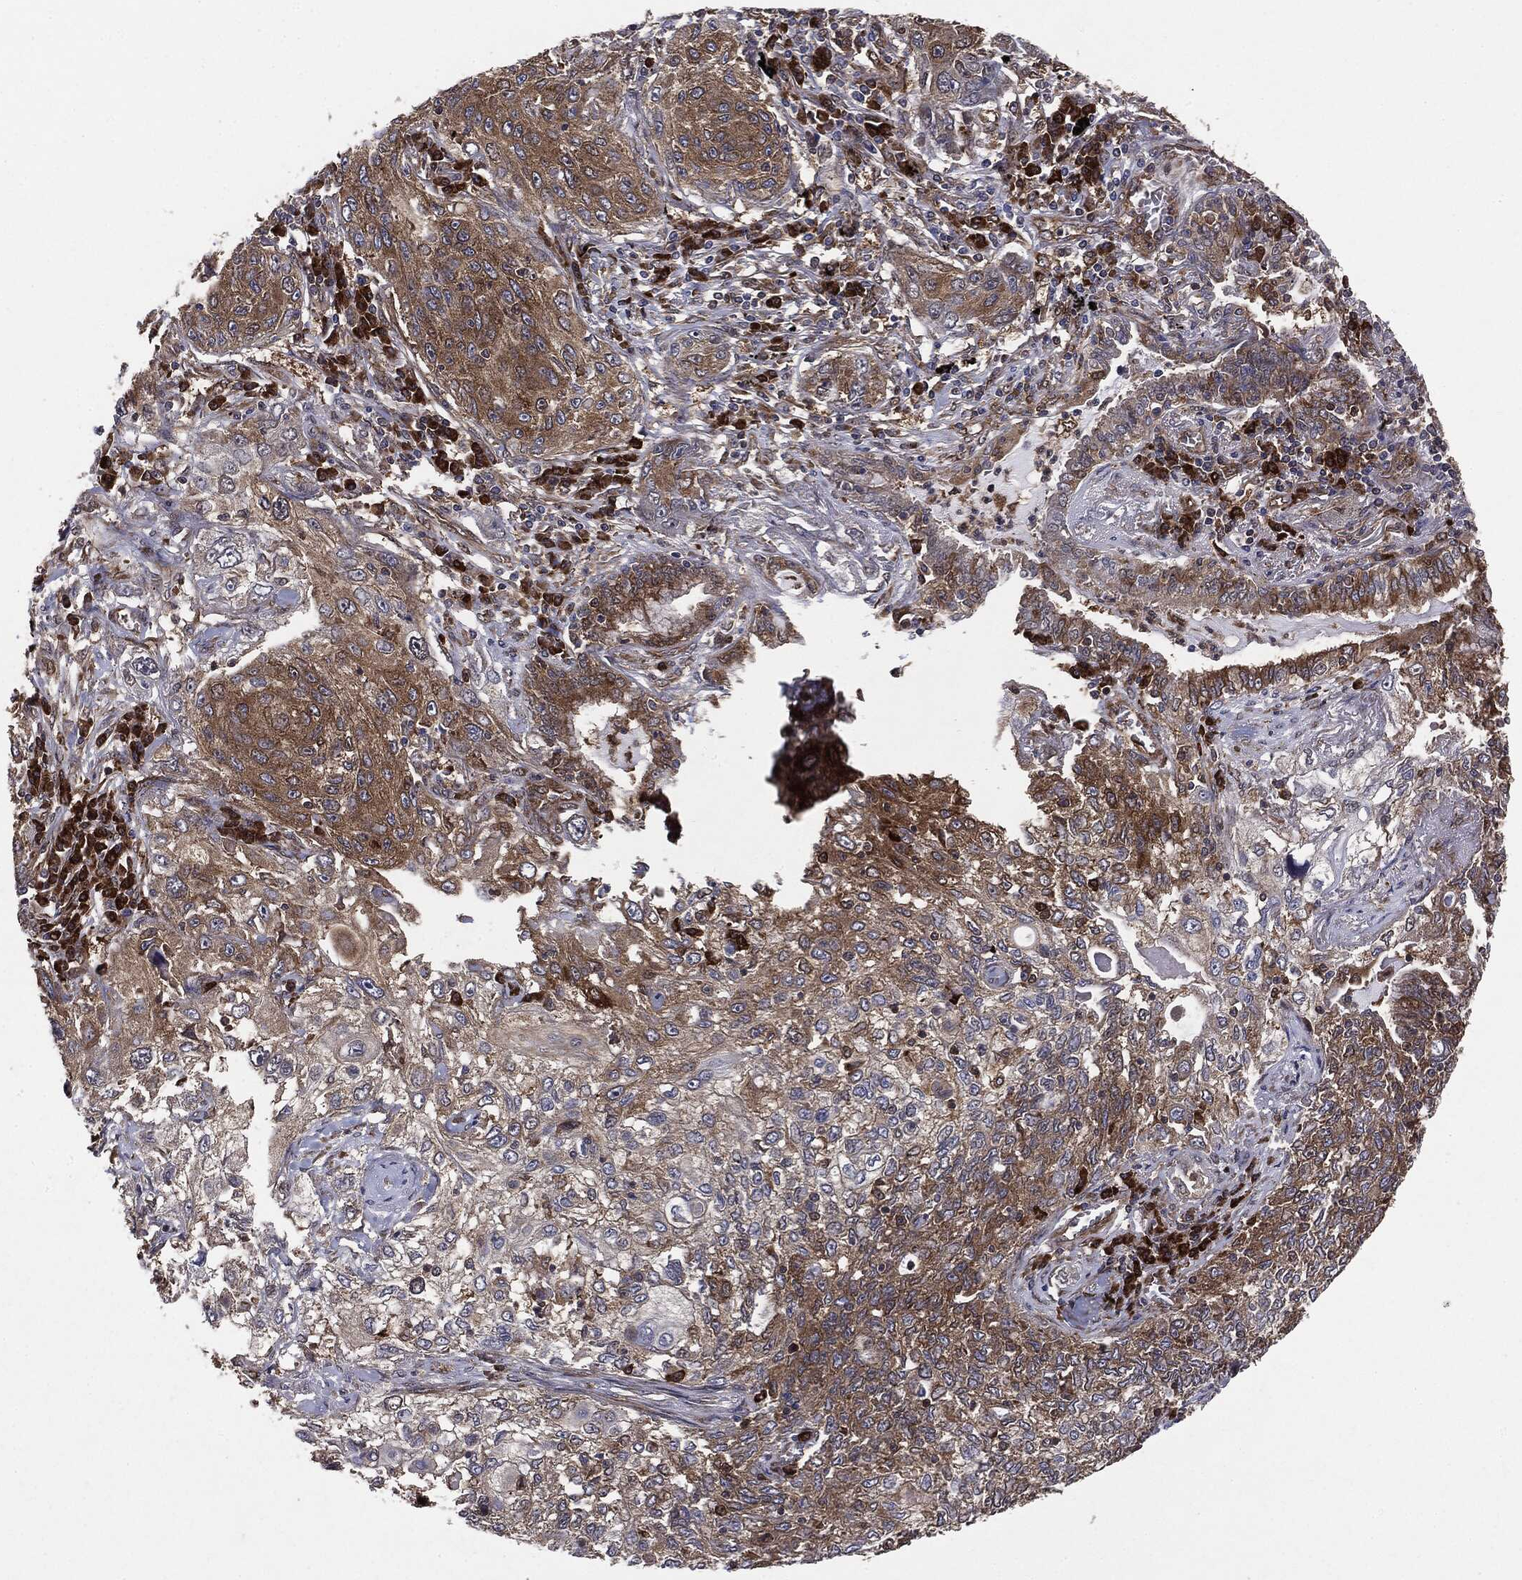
{"staining": {"intensity": "moderate", "quantity": "25%-75%", "location": "cytoplasmic/membranous"}, "tissue": "lung cancer", "cell_type": "Tumor cells", "image_type": "cancer", "snomed": [{"axis": "morphology", "description": "Squamous cell carcinoma, NOS"}, {"axis": "topography", "description": "Lung"}], "caption": "Moderate cytoplasmic/membranous staining for a protein is present in approximately 25%-75% of tumor cells of lung squamous cell carcinoma using immunohistochemistry.", "gene": "NME1", "patient": {"sex": "female", "age": 69}}